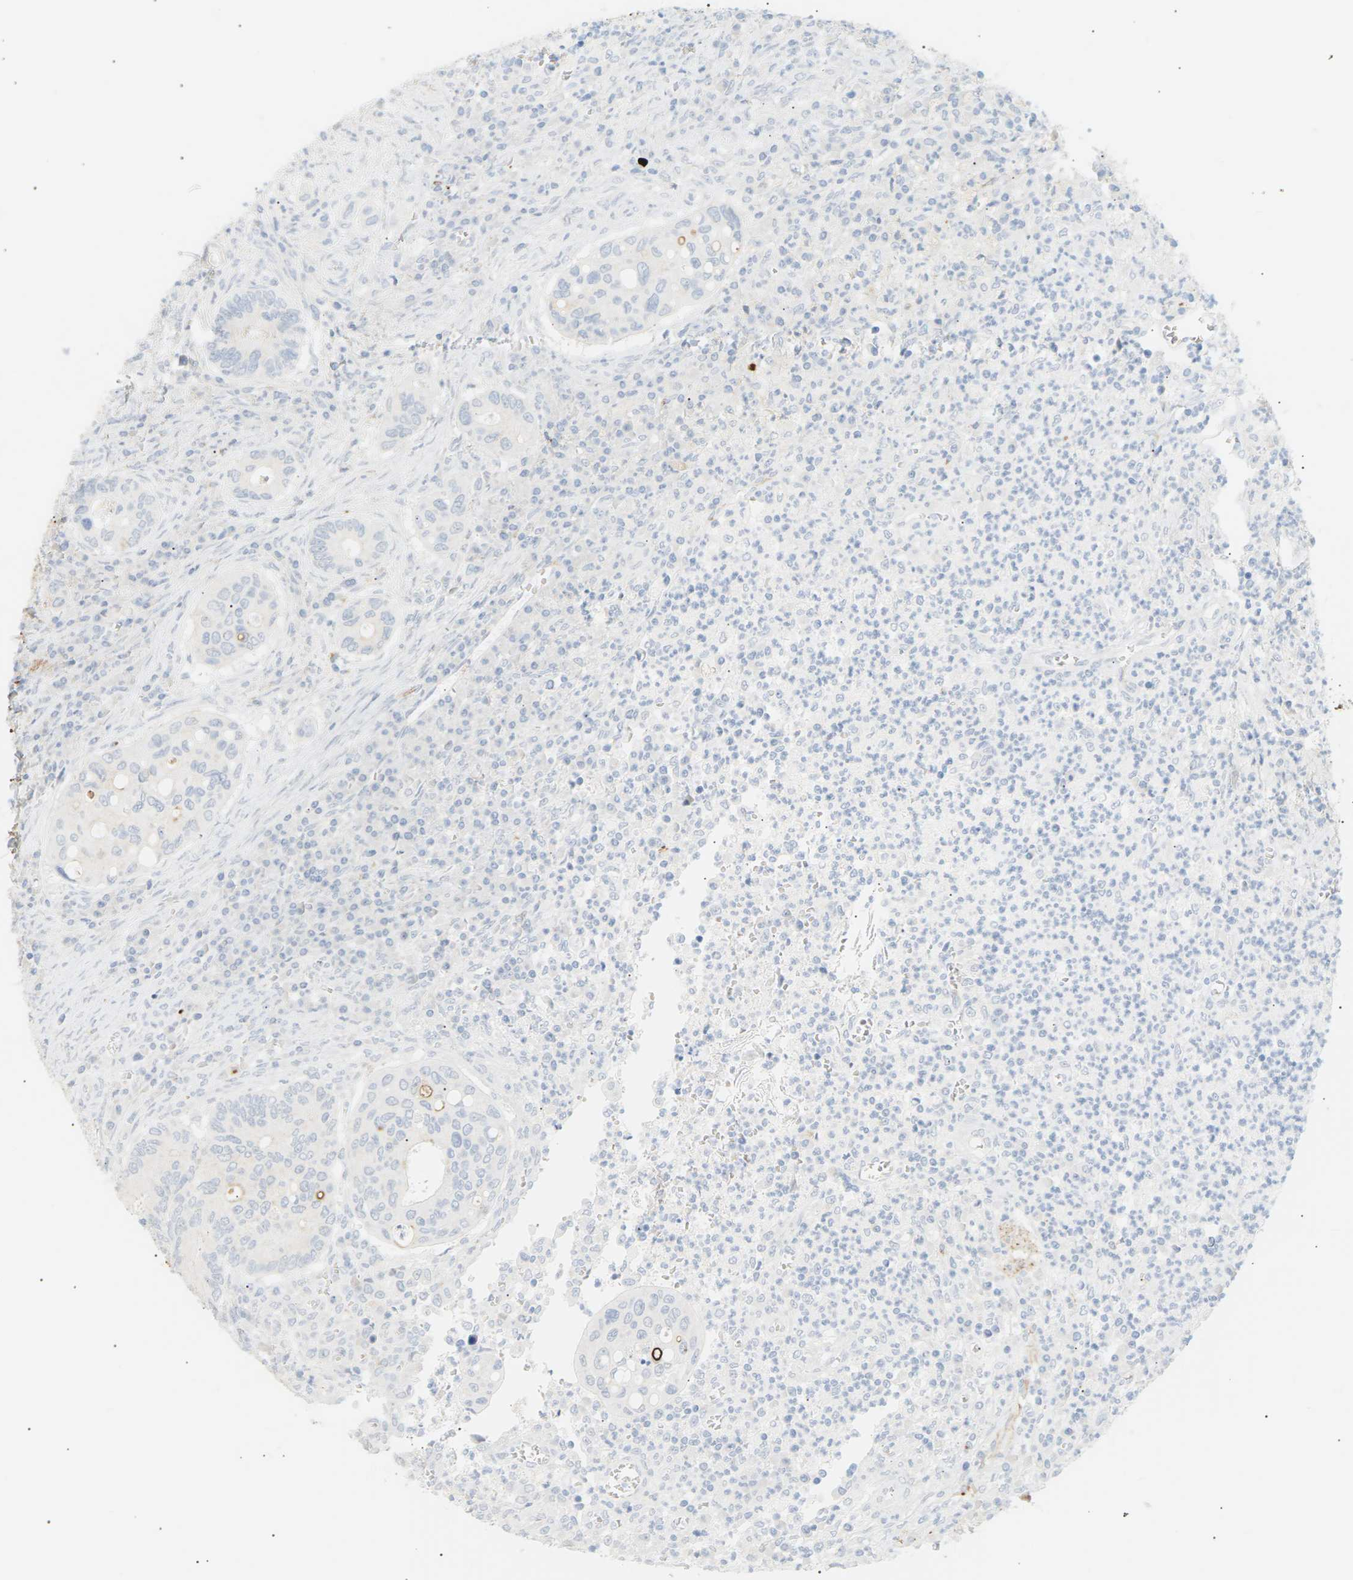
{"staining": {"intensity": "negative", "quantity": "none", "location": "none"}, "tissue": "colorectal cancer", "cell_type": "Tumor cells", "image_type": "cancer", "snomed": [{"axis": "morphology", "description": "Inflammation, NOS"}, {"axis": "morphology", "description": "Adenocarcinoma, NOS"}, {"axis": "topography", "description": "Colon"}], "caption": "High power microscopy histopathology image of an IHC photomicrograph of colorectal cancer (adenocarcinoma), revealing no significant expression in tumor cells.", "gene": "CLU", "patient": {"sex": "male", "age": 72}}